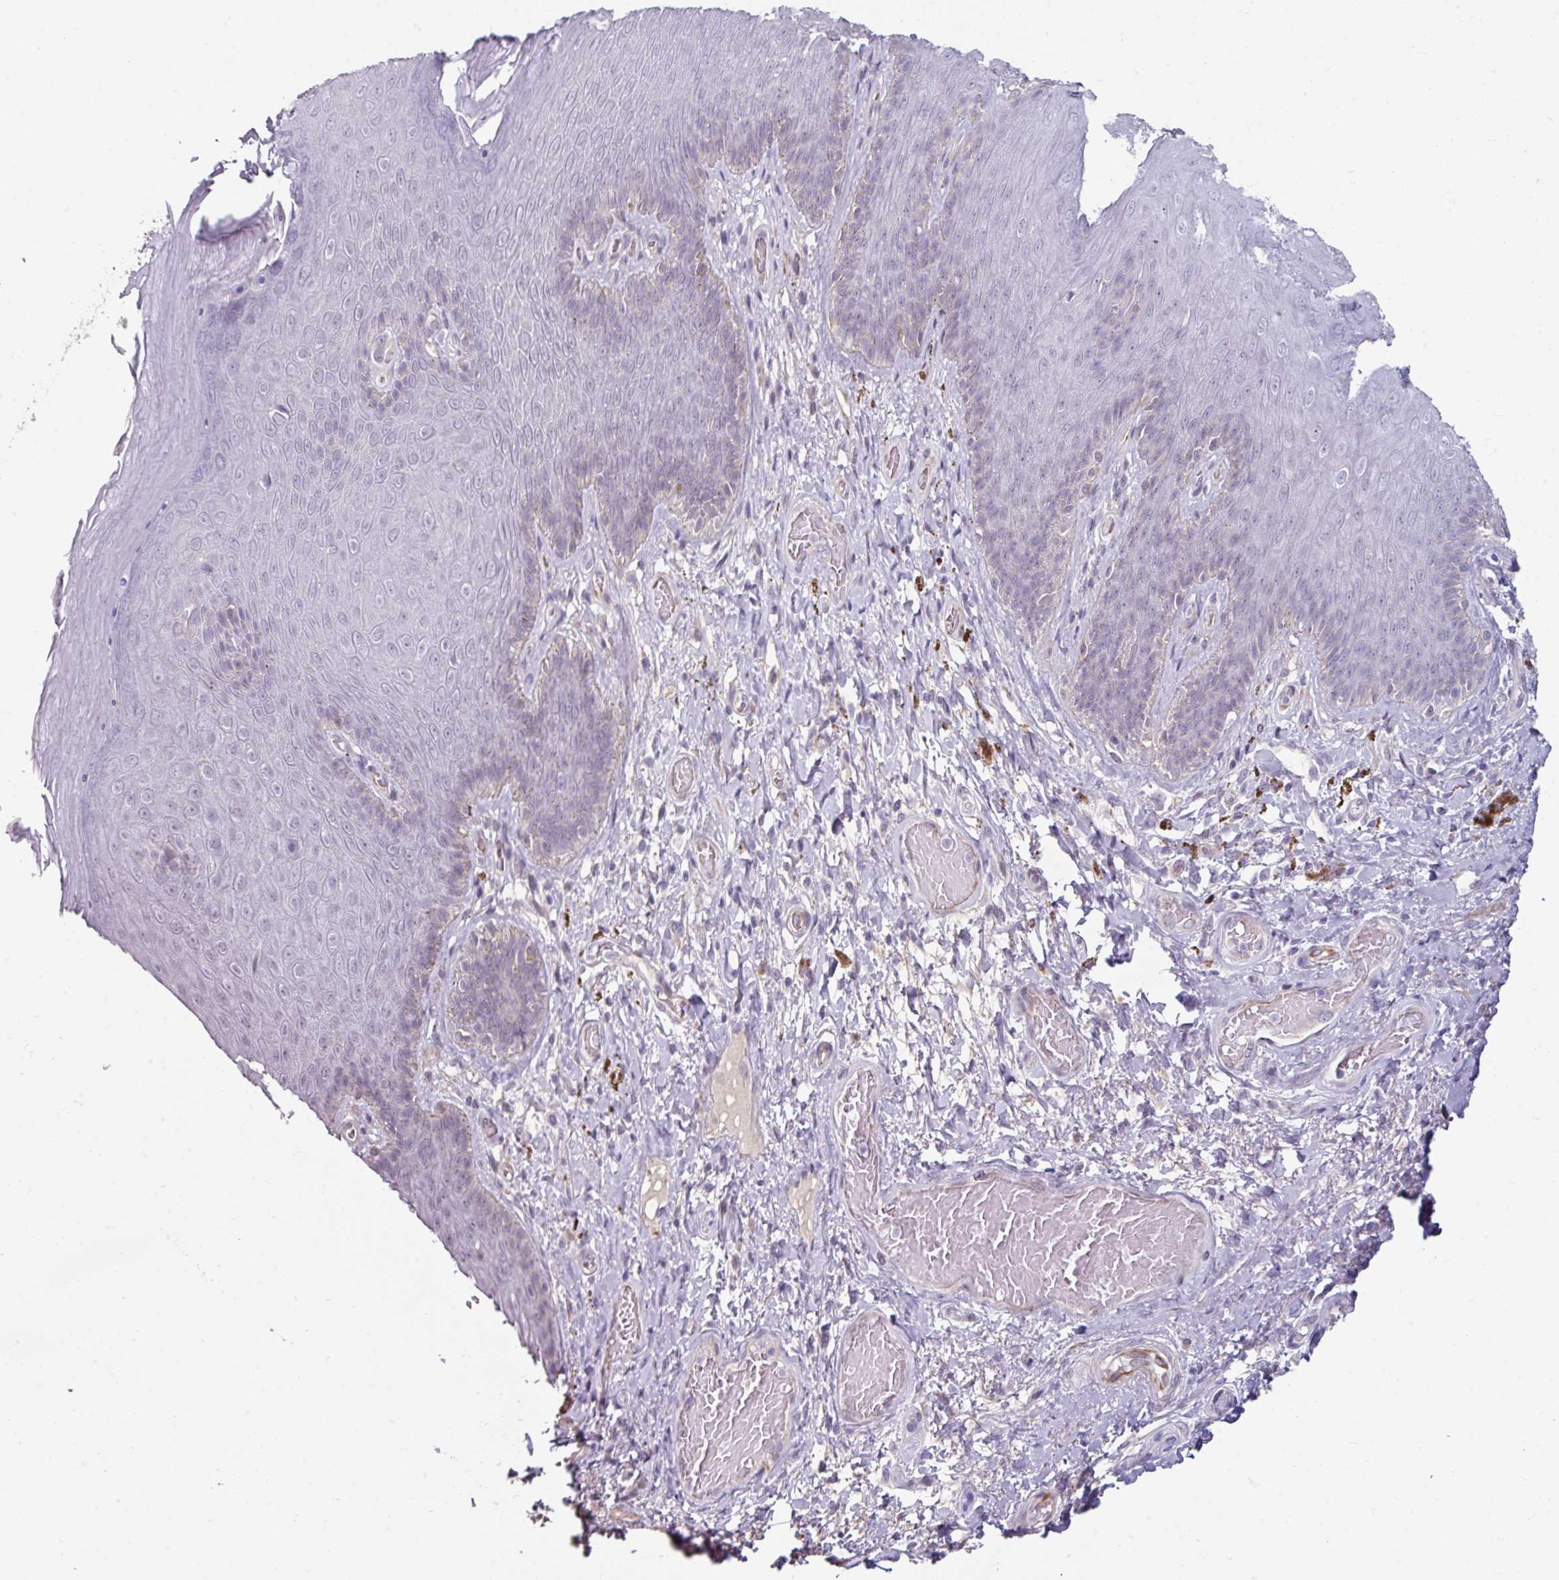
{"staining": {"intensity": "negative", "quantity": "none", "location": "none"}, "tissue": "skin", "cell_type": "Epidermal cells", "image_type": "normal", "snomed": [{"axis": "morphology", "description": "Normal tissue, NOS"}, {"axis": "topography", "description": "Anal"}, {"axis": "topography", "description": "Peripheral nerve tissue"}], "caption": "Epidermal cells show no significant expression in normal skin. (Stains: DAB (3,3'-diaminobenzidine) IHC with hematoxylin counter stain, Microscopy: brightfield microscopy at high magnification).", "gene": "EYA3", "patient": {"sex": "male", "age": 53}}